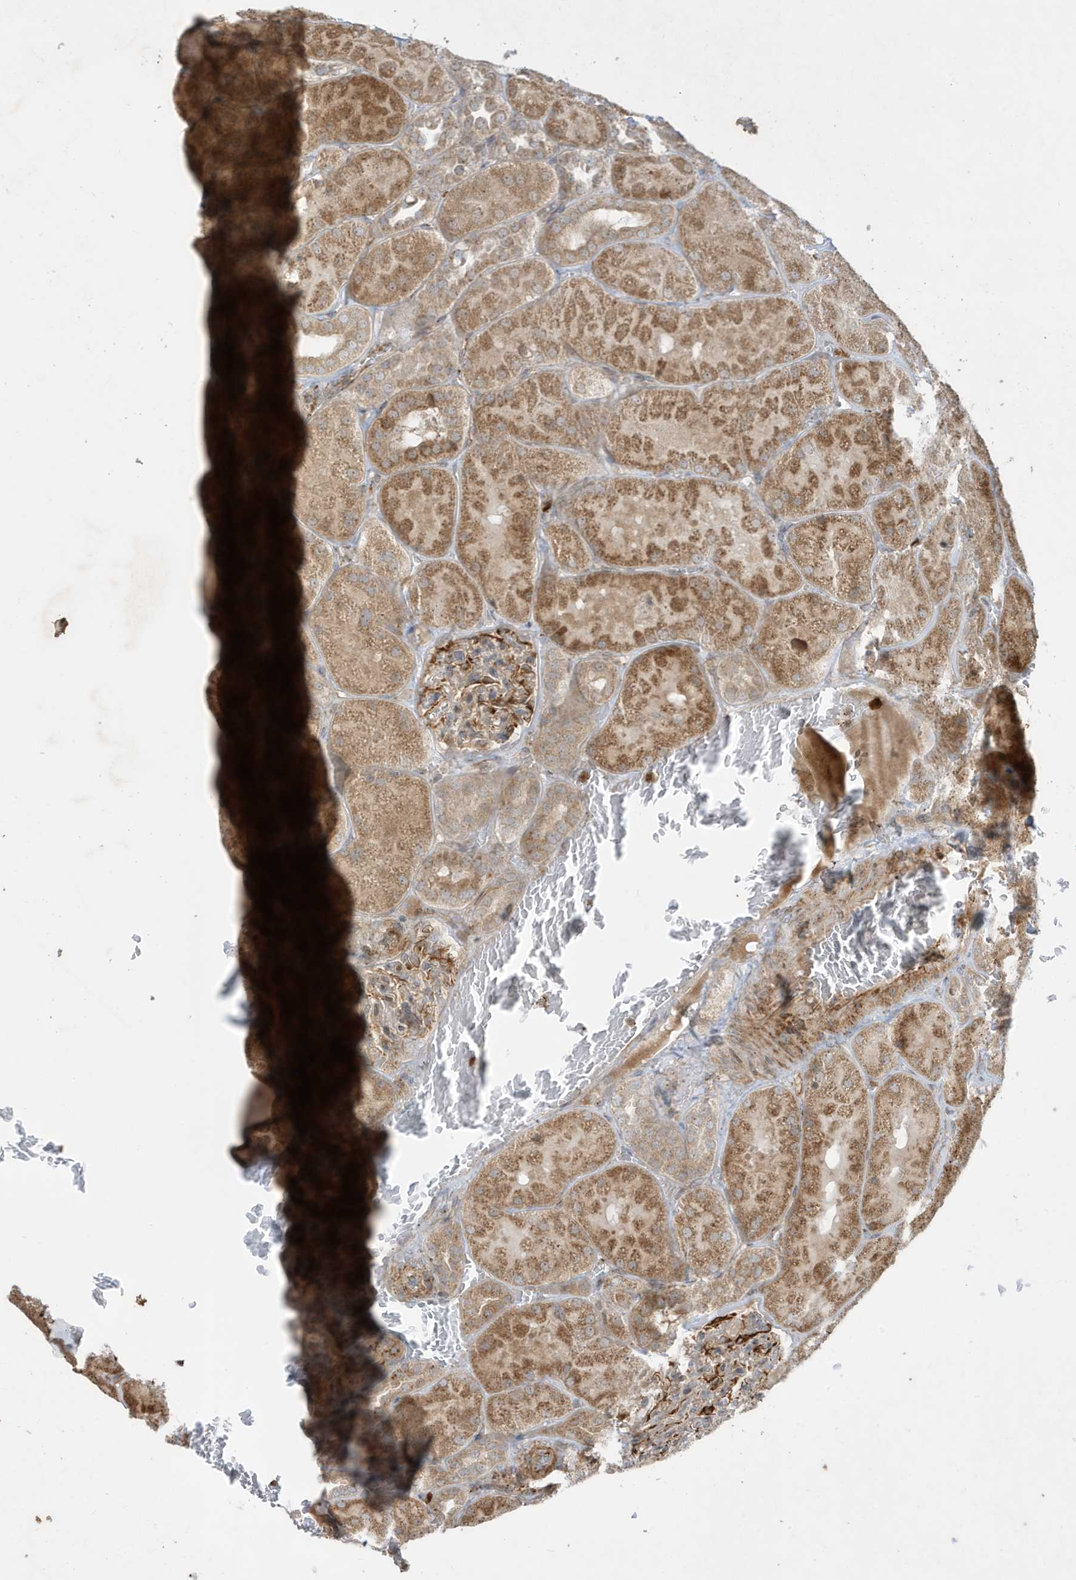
{"staining": {"intensity": "moderate", "quantity": "<25%", "location": "cytoplasmic/membranous"}, "tissue": "kidney", "cell_type": "Cells in glomeruli", "image_type": "normal", "snomed": [{"axis": "morphology", "description": "Normal tissue, NOS"}, {"axis": "topography", "description": "Kidney"}], "caption": "IHC staining of unremarkable kidney, which shows low levels of moderate cytoplasmic/membranous staining in approximately <25% of cells in glomeruli indicating moderate cytoplasmic/membranous protein positivity. The staining was performed using DAB (3,3'-diaminobenzidine) (brown) for protein detection and nuclei were counterstained in hematoxylin (blue).", "gene": "IFT57", "patient": {"sex": "male", "age": 28}}